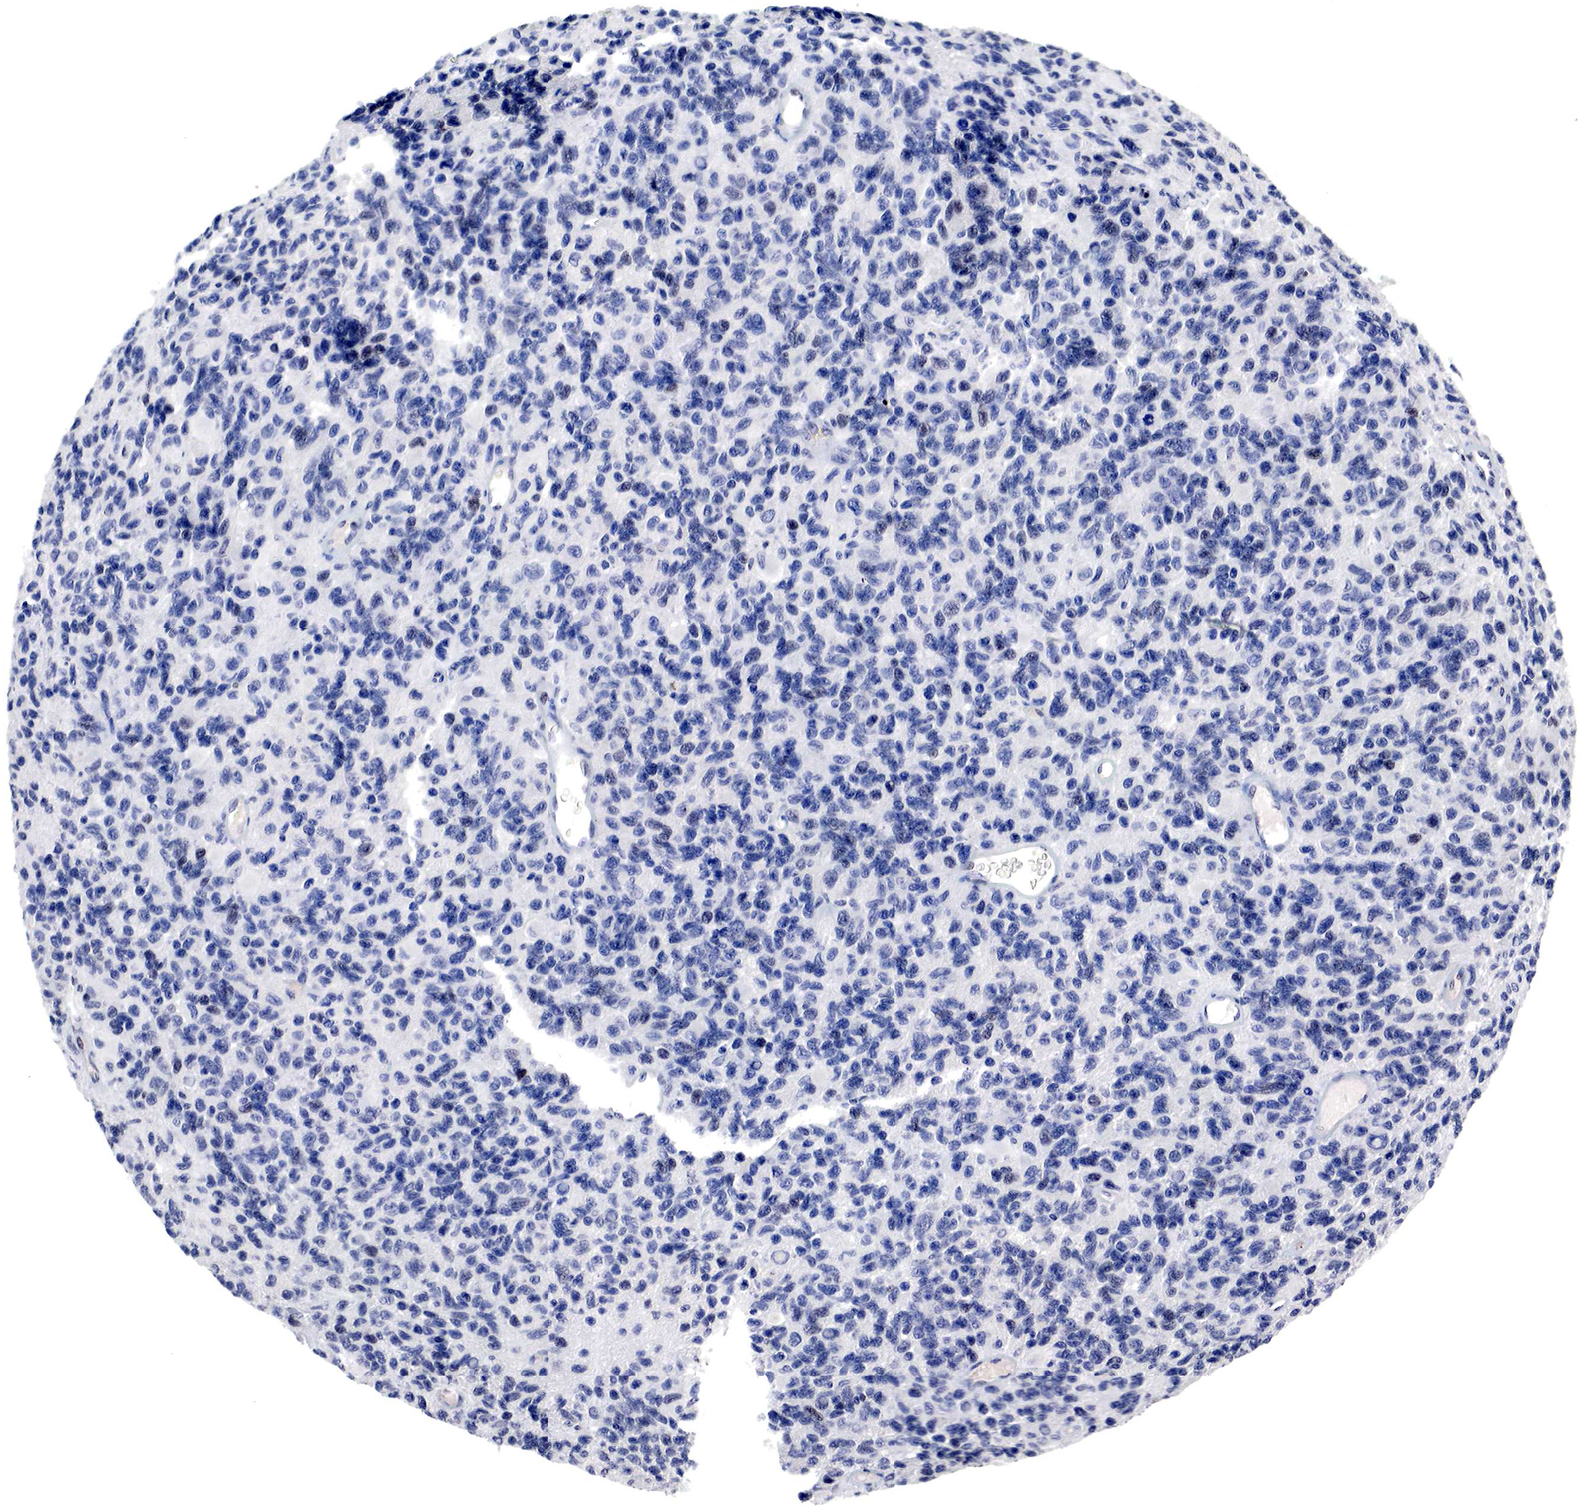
{"staining": {"intensity": "negative", "quantity": "none", "location": "none"}, "tissue": "glioma", "cell_type": "Tumor cells", "image_type": "cancer", "snomed": [{"axis": "morphology", "description": "Glioma, malignant, High grade"}, {"axis": "topography", "description": "Brain"}], "caption": "Immunohistochemistry (IHC) micrograph of neoplastic tissue: glioma stained with DAB shows no significant protein staining in tumor cells.", "gene": "DACH2", "patient": {"sex": "male", "age": 77}}